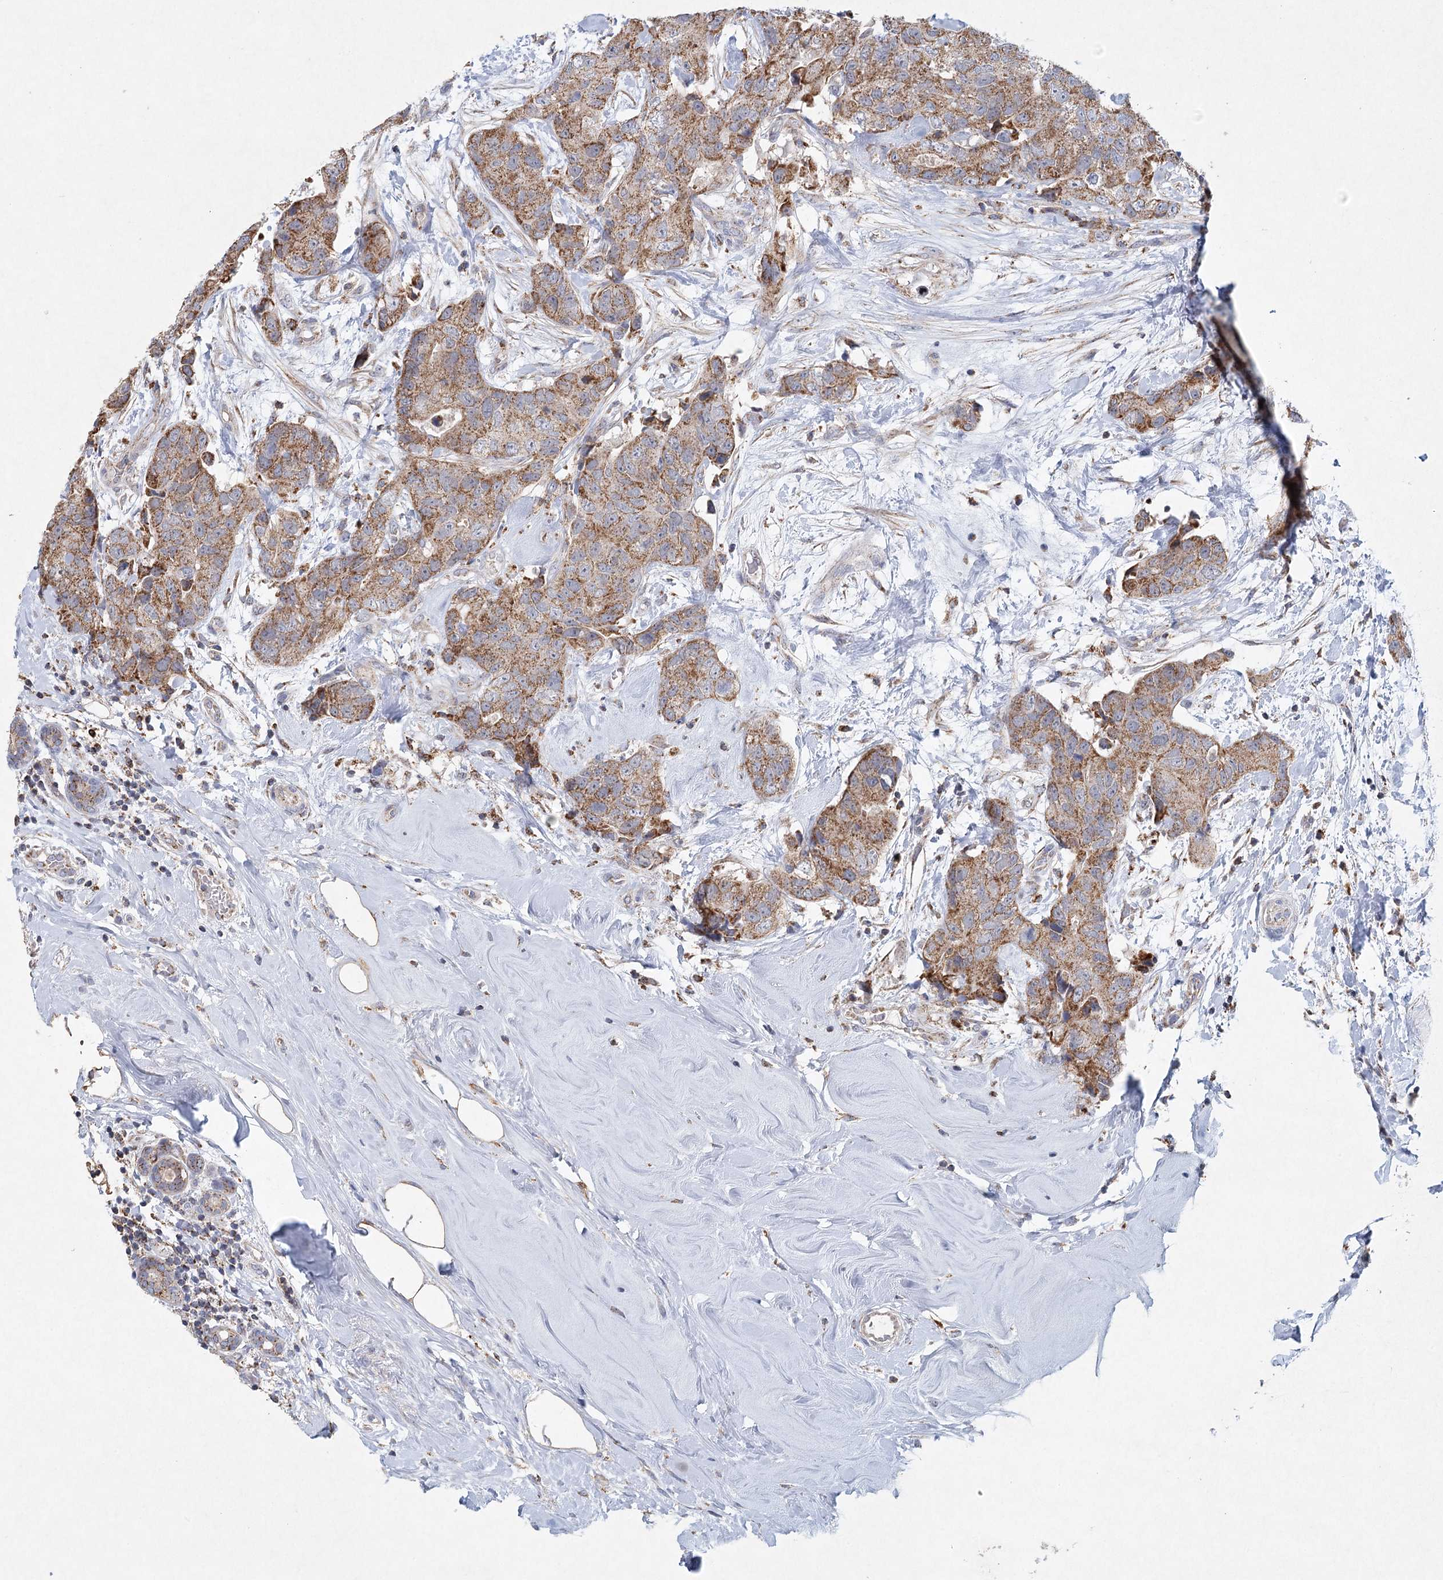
{"staining": {"intensity": "moderate", "quantity": ">75%", "location": "cytoplasmic/membranous"}, "tissue": "breast cancer", "cell_type": "Tumor cells", "image_type": "cancer", "snomed": [{"axis": "morphology", "description": "Duct carcinoma"}, {"axis": "topography", "description": "Breast"}], "caption": "Protein expression analysis of human intraductal carcinoma (breast) reveals moderate cytoplasmic/membranous staining in about >75% of tumor cells. The staining was performed using DAB (3,3'-diaminobenzidine), with brown indicating positive protein expression. Nuclei are stained blue with hematoxylin.", "gene": "XPO6", "patient": {"sex": "female", "age": 62}}